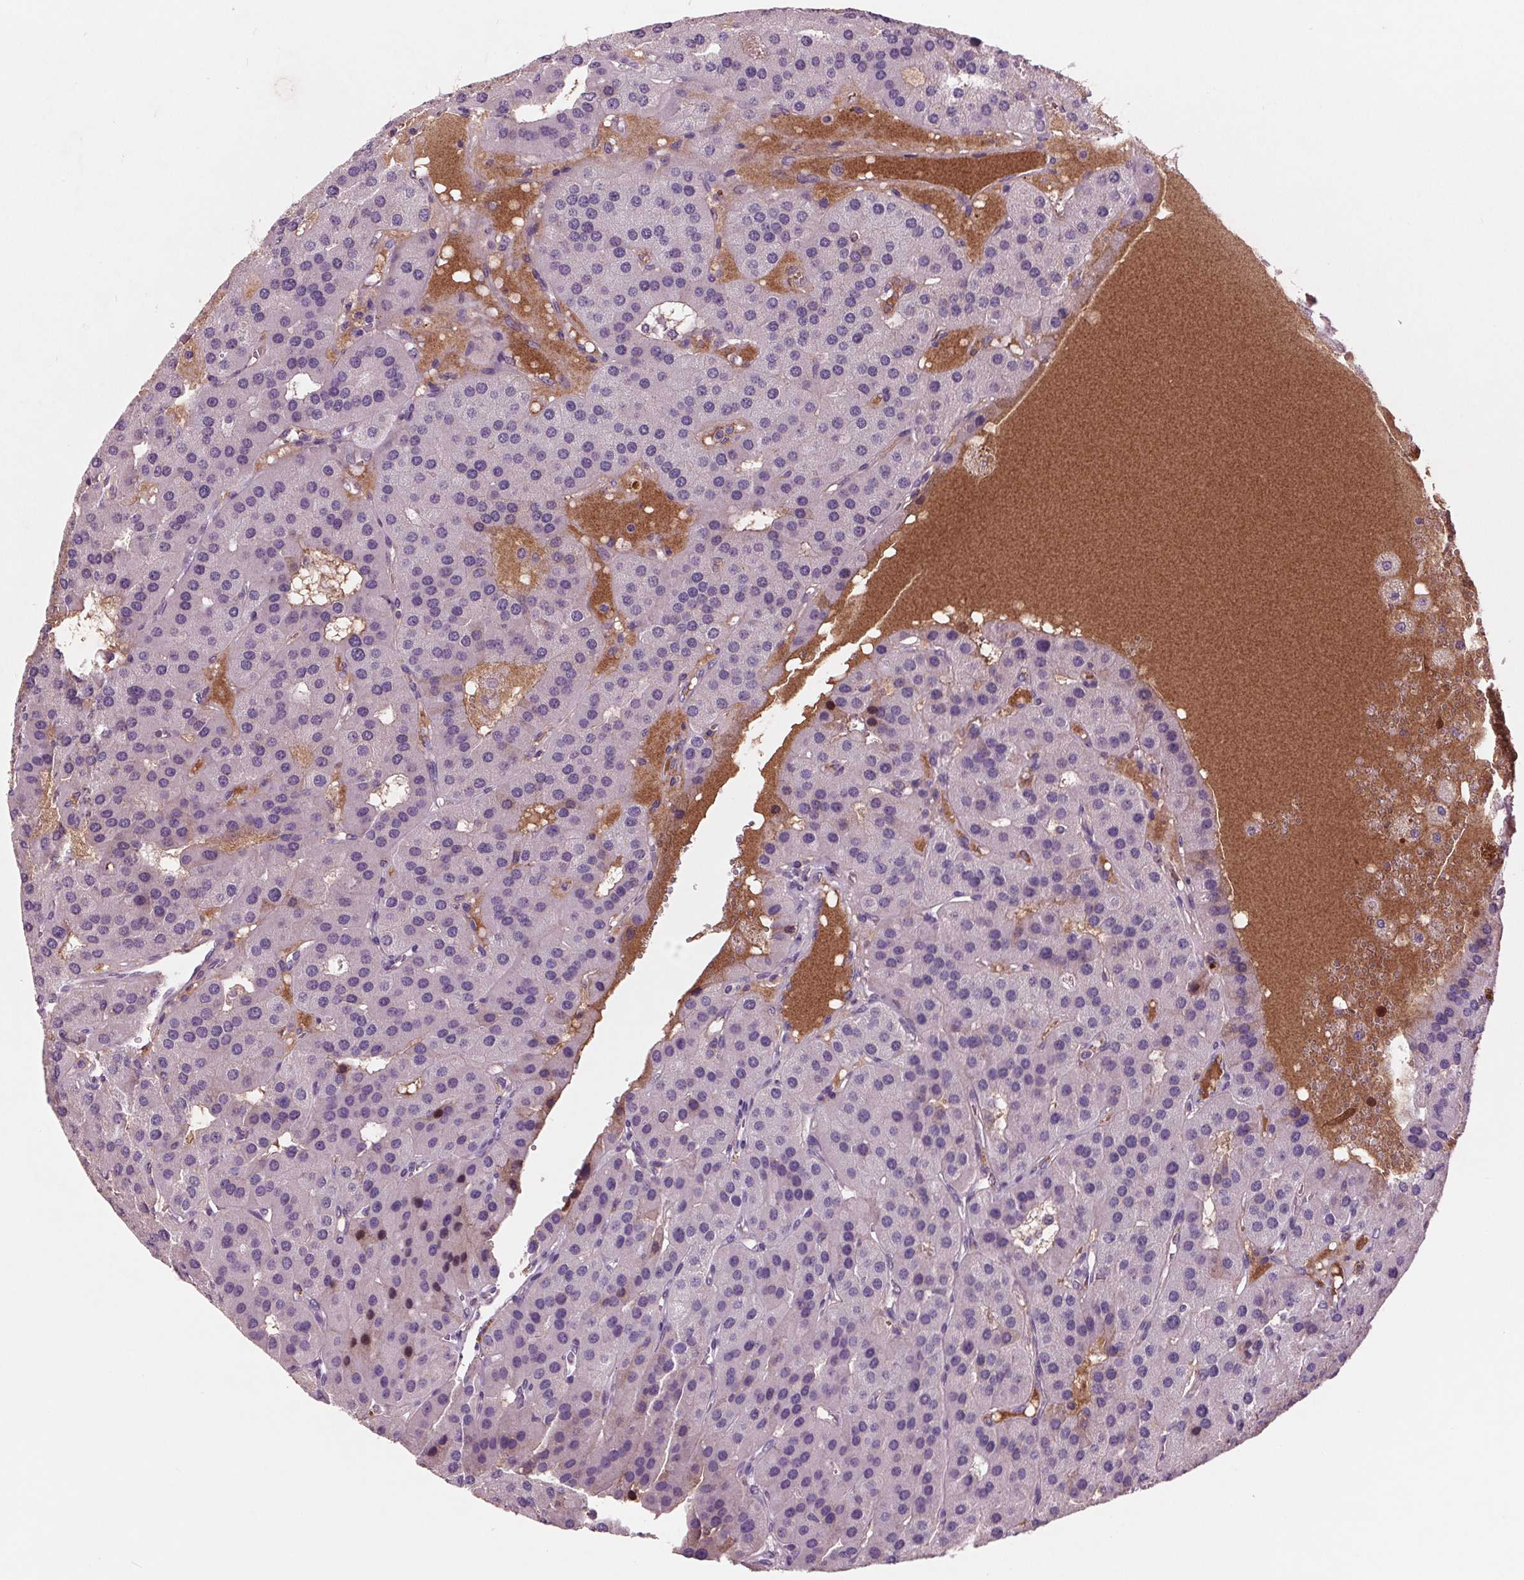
{"staining": {"intensity": "negative", "quantity": "none", "location": "none"}, "tissue": "parathyroid gland", "cell_type": "Glandular cells", "image_type": "normal", "snomed": [{"axis": "morphology", "description": "Normal tissue, NOS"}, {"axis": "morphology", "description": "Adenoma, NOS"}, {"axis": "topography", "description": "Parathyroid gland"}], "caption": "DAB immunohistochemical staining of unremarkable human parathyroid gland shows no significant positivity in glandular cells.", "gene": "C6", "patient": {"sex": "female", "age": 86}}